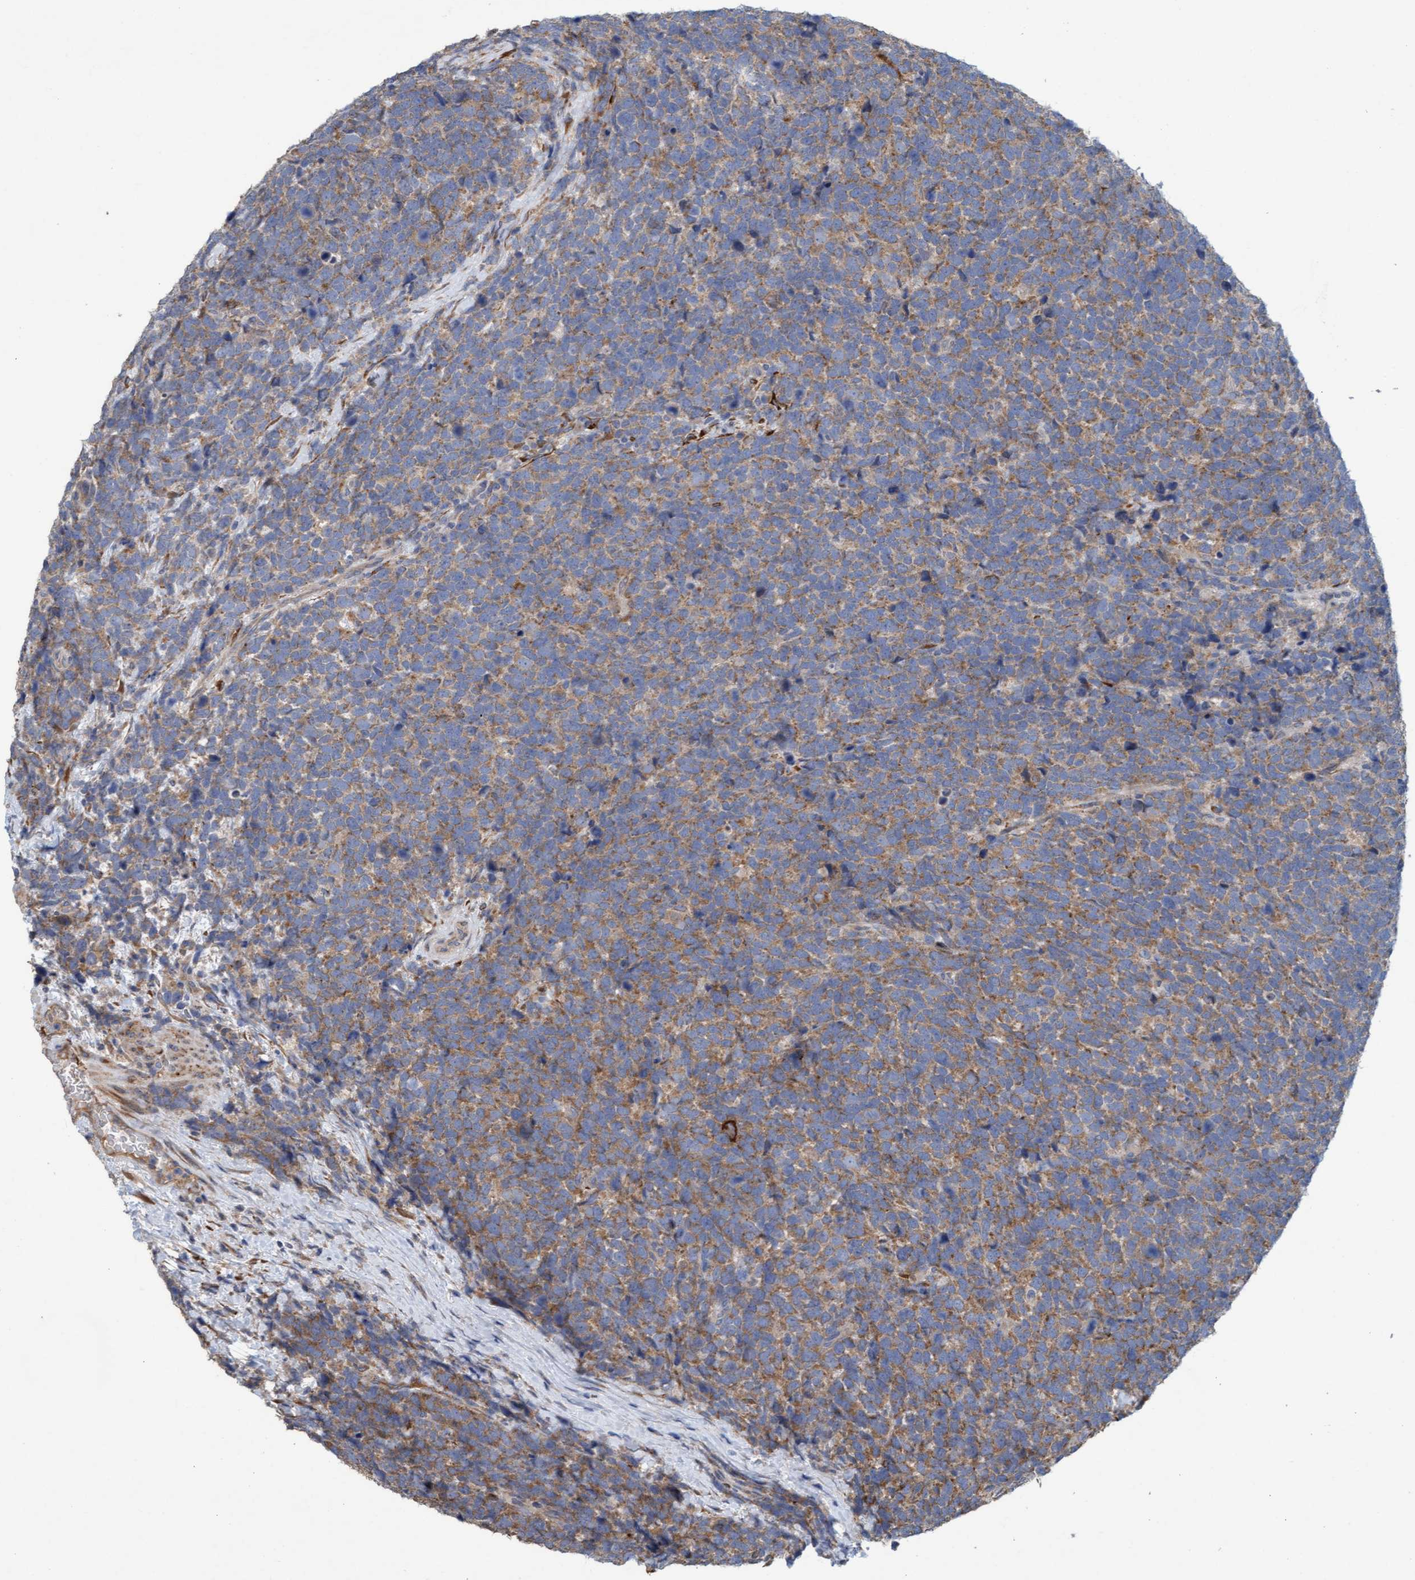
{"staining": {"intensity": "weak", "quantity": ">75%", "location": "cytoplasmic/membranous"}, "tissue": "urothelial cancer", "cell_type": "Tumor cells", "image_type": "cancer", "snomed": [{"axis": "morphology", "description": "Urothelial carcinoma, High grade"}, {"axis": "topography", "description": "Urinary bladder"}], "caption": "Approximately >75% of tumor cells in human urothelial cancer exhibit weak cytoplasmic/membranous protein staining as visualized by brown immunohistochemical staining.", "gene": "DDHD2", "patient": {"sex": "female", "age": 82}}